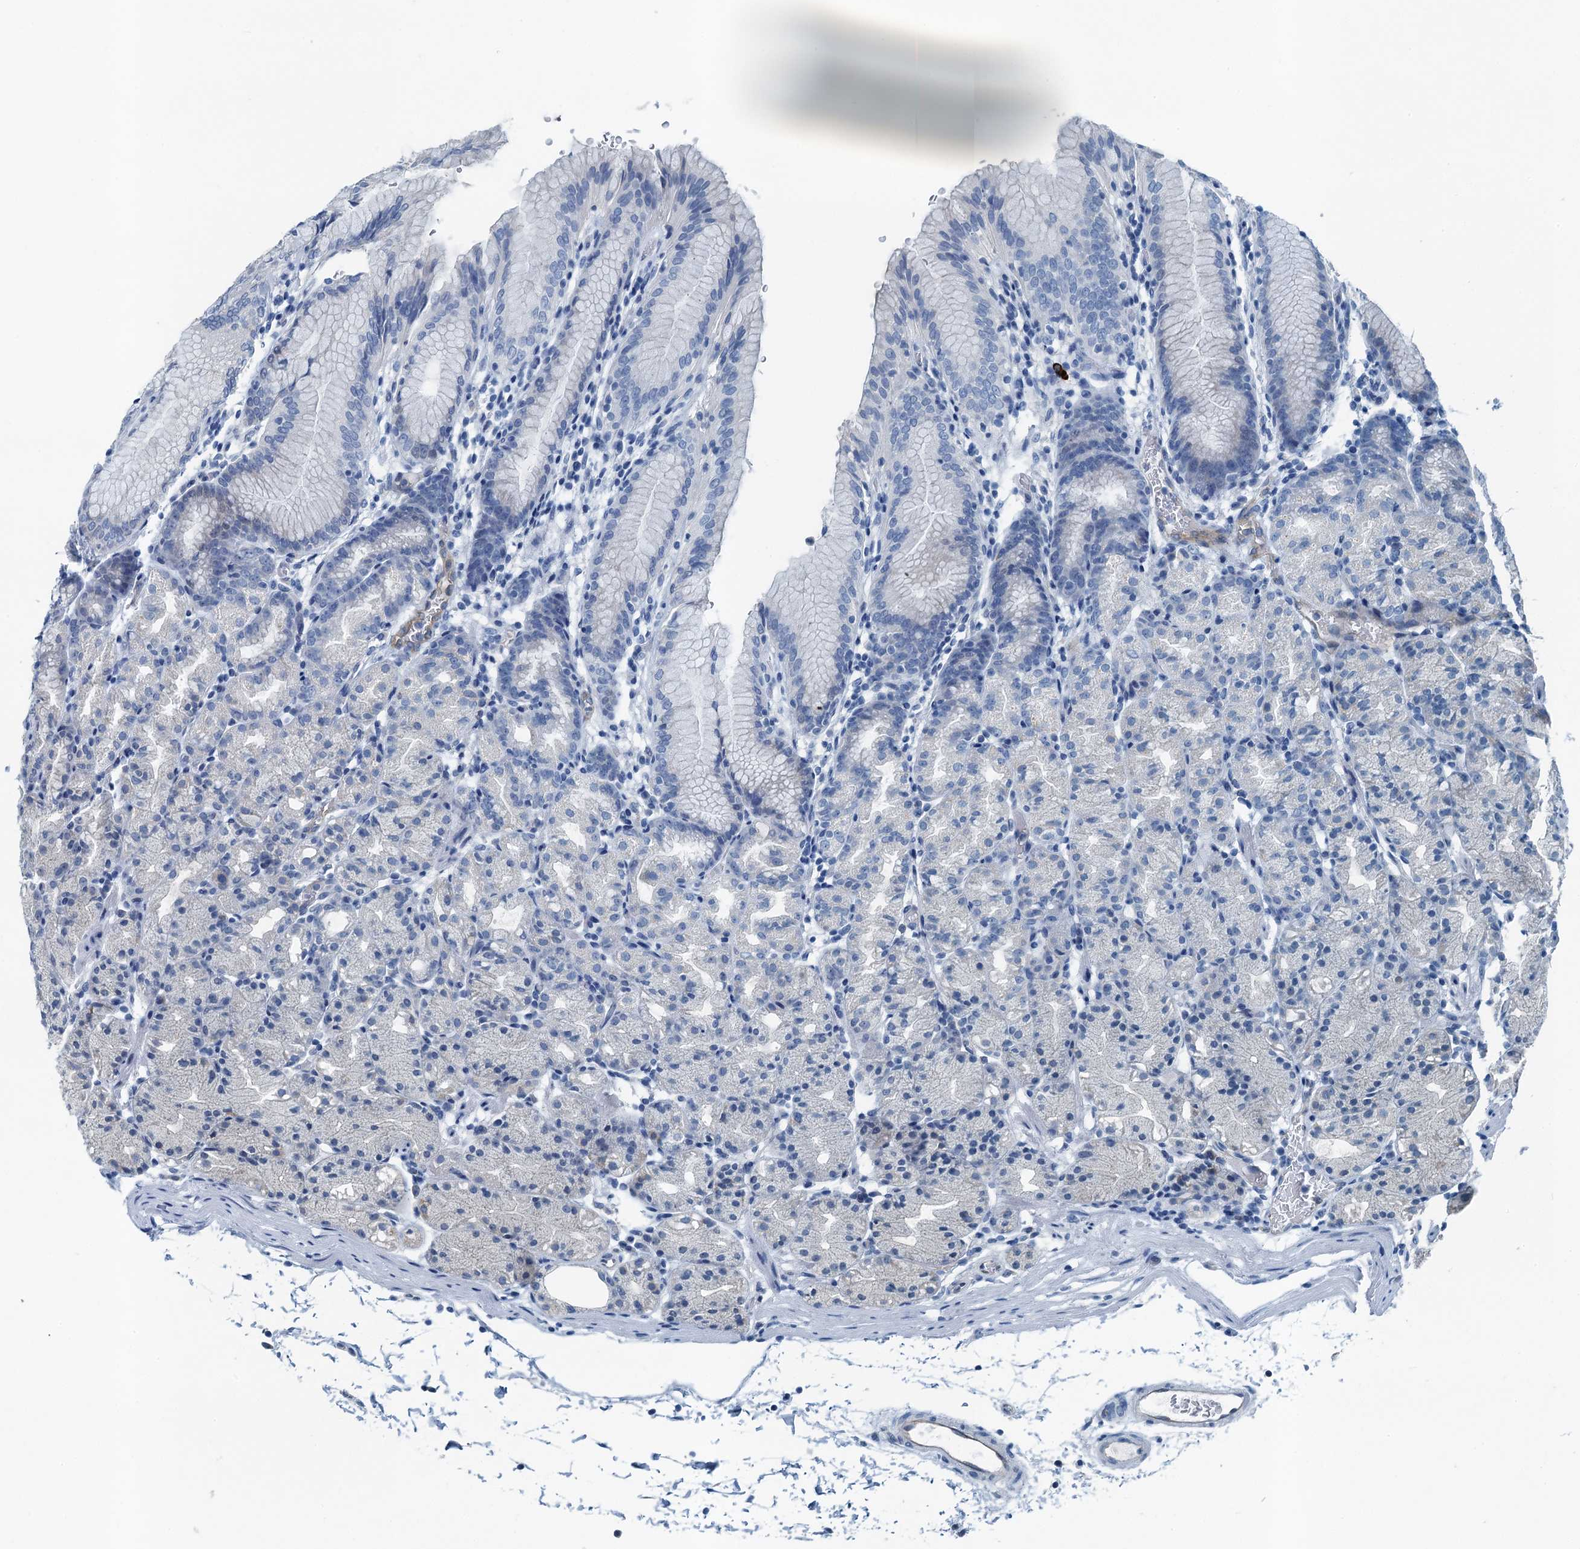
{"staining": {"intensity": "negative", "quantity": "none", "location": "none"}, "tissue": "stomach", "cell_type": "Glandular cells", "image_type": "normal", "snomed": [{"axis": "morphology", "description": "Normal tissue, NOS"}, {"axis": "topography", "description": "Stomach, upper"}], "caption": "Benign stomach was stained to show a protein in brown. There is no significant expression in glandular cells. Brightfield microscopy of IHC stained with DAB (brown) and hematoxylin (blue), captured at high magnification.", "gene": "GFOD2", "patient": {"sex": "male", "age": 48}}